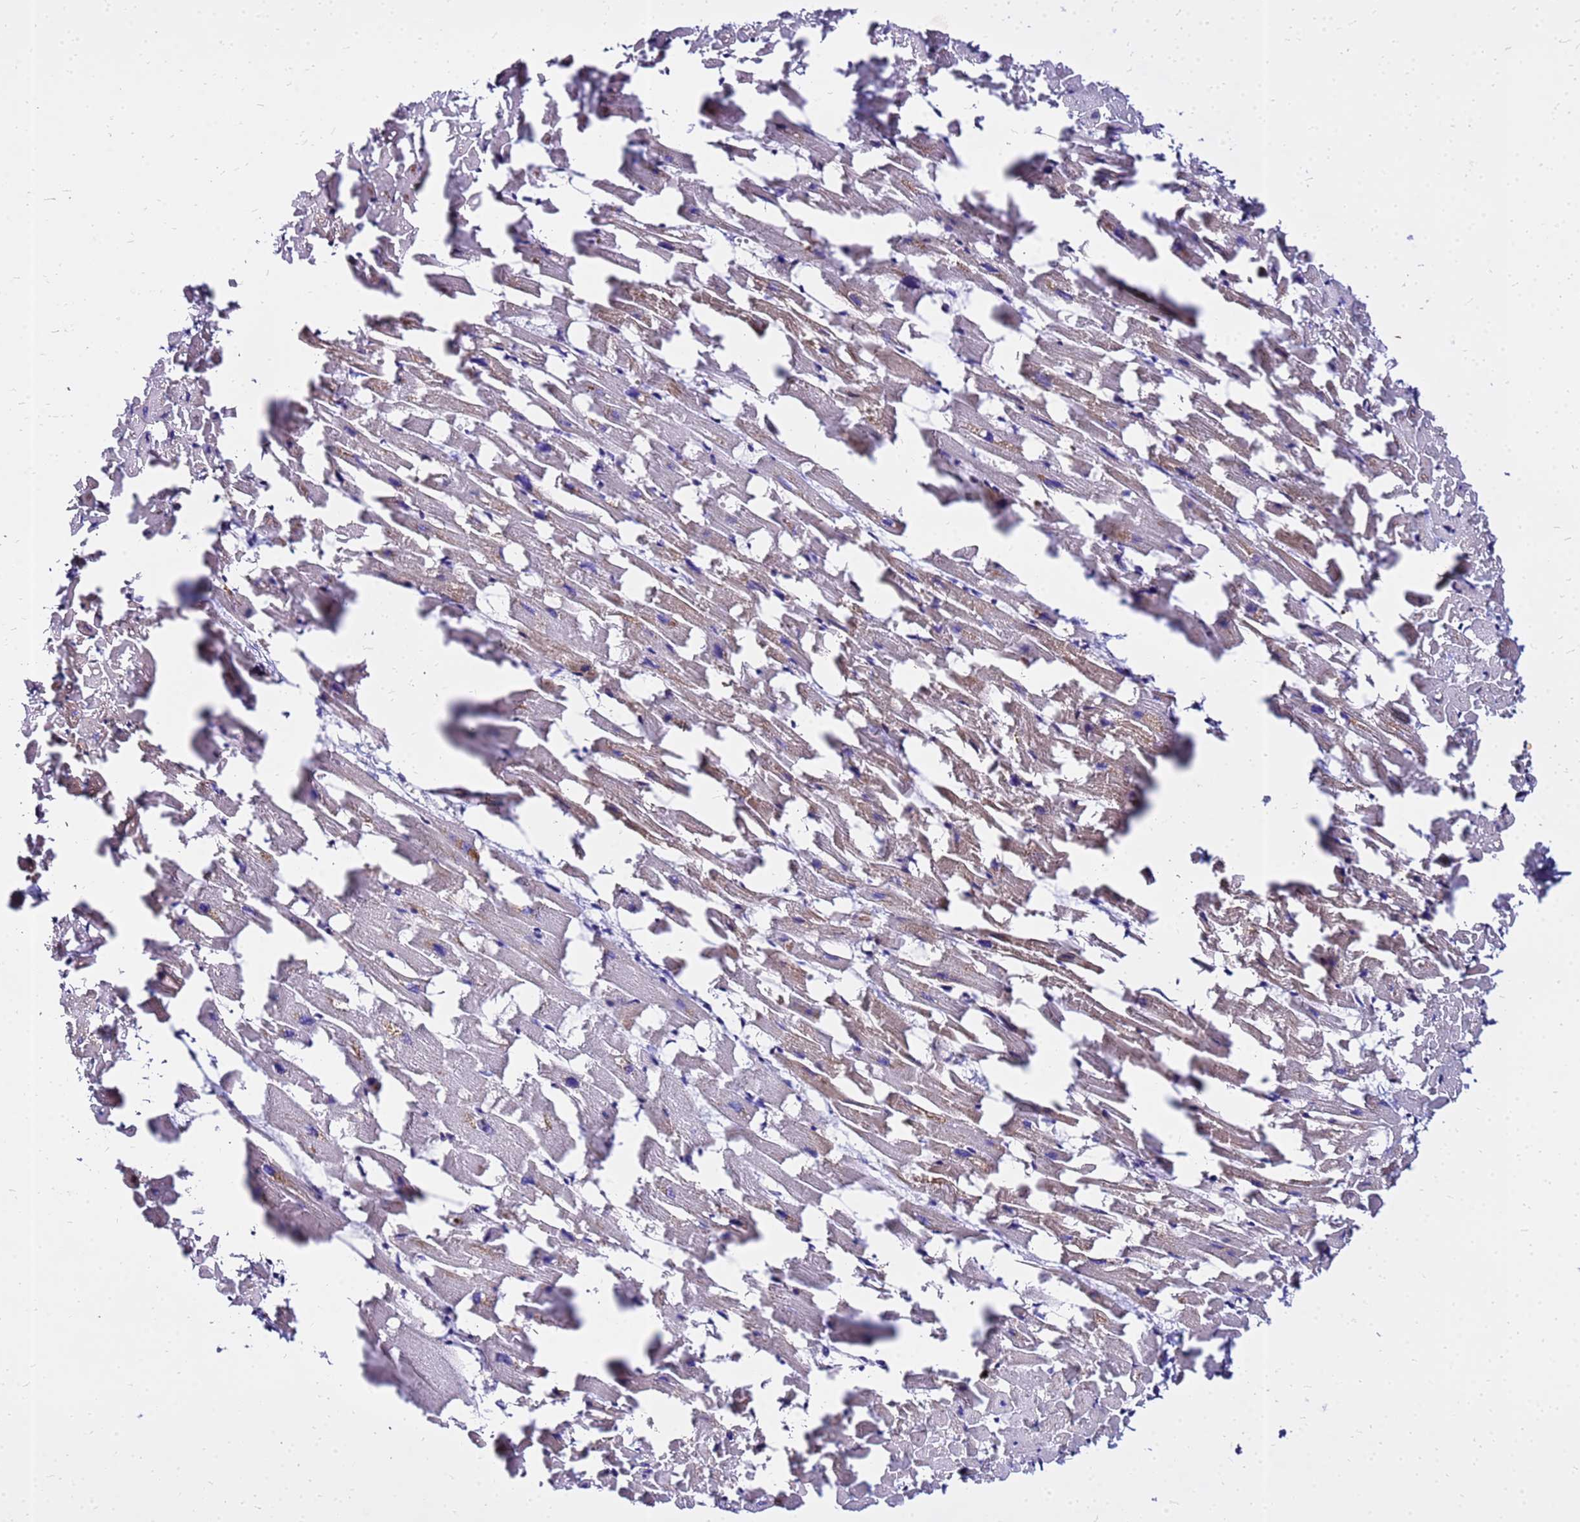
{"staining": {"intensity": "negative", "quantity": "none", "location": "none"}, "tissue": "heart muscle", "cell_type": "Cardiomyocytes", "image_type": "normal", "snomed": [{"axis": "morphology", "description": "Normal tissue, NOS"}, {"axis": "topography", "description": "Heart"}], "caption": "An immunohistochemistry (IHC) image of benign heart muscle is shown. There is no staining in cardiomyocytes of heart muscle. (Brightfield microscopy of DAB IHC at high magnification).", "gene": "HERC5", "patient": {"sex": "female", "age": 64}}